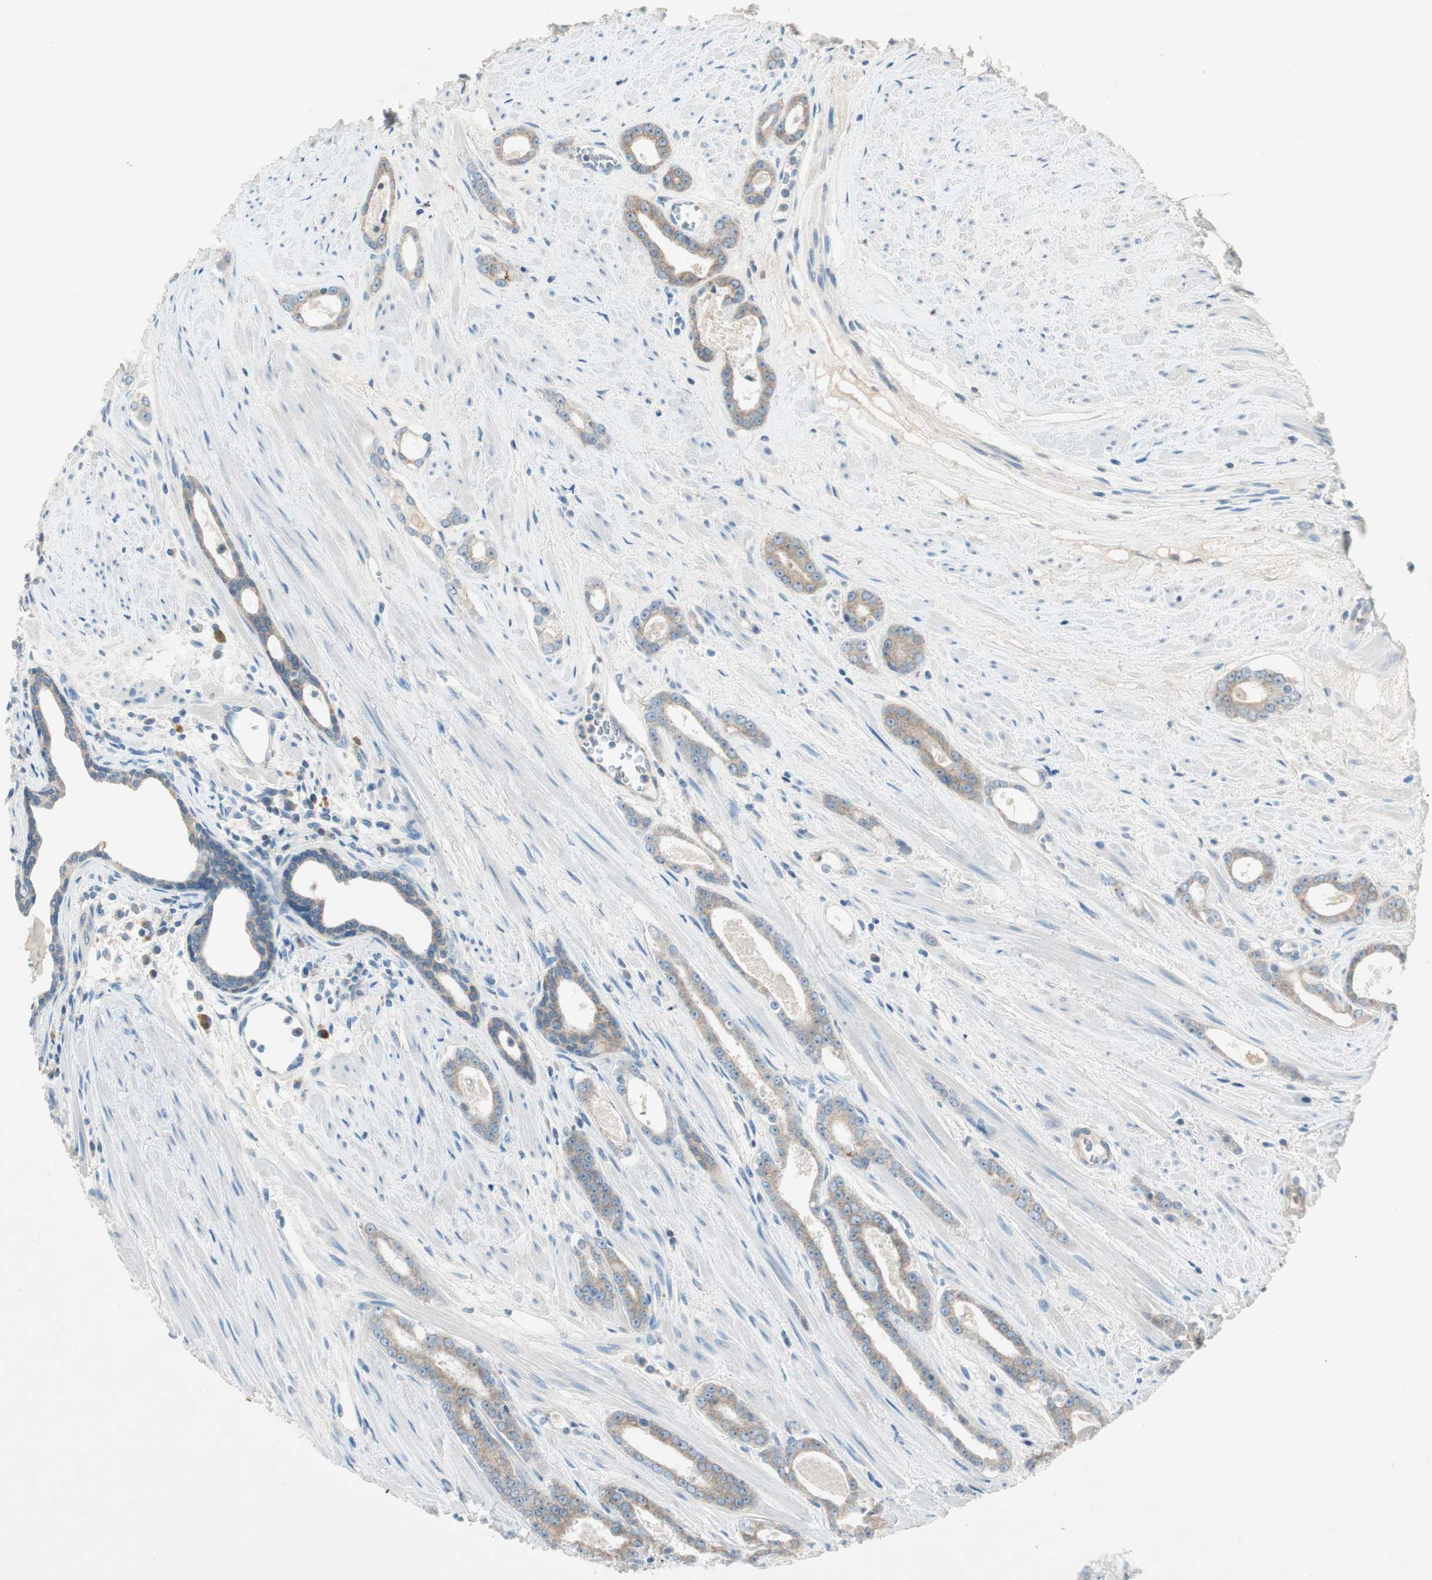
{"staining": {"intensity": "weak", "quantity": "25%-75%", "location": "cytoplasmic/membranous"}, "tissue": "prostate cancer", "cell_type": "Tumor cells", "image_type": "cancer", "snomed": [{"axis": "morphology", "description": "Adenocarcinoma, Low grade"}, {"axis": "topography", "description": "Prostate"}], "caption": "Brown immunohistochemical staining in human adenocarcinoma (low-grade) (prostate) demonstrates weak cytoplasmic/membranous expression in about 25%-75% of tumor cells.", "gene": "NKAIN1", "patient": {"sex": "male", "age": 57}}